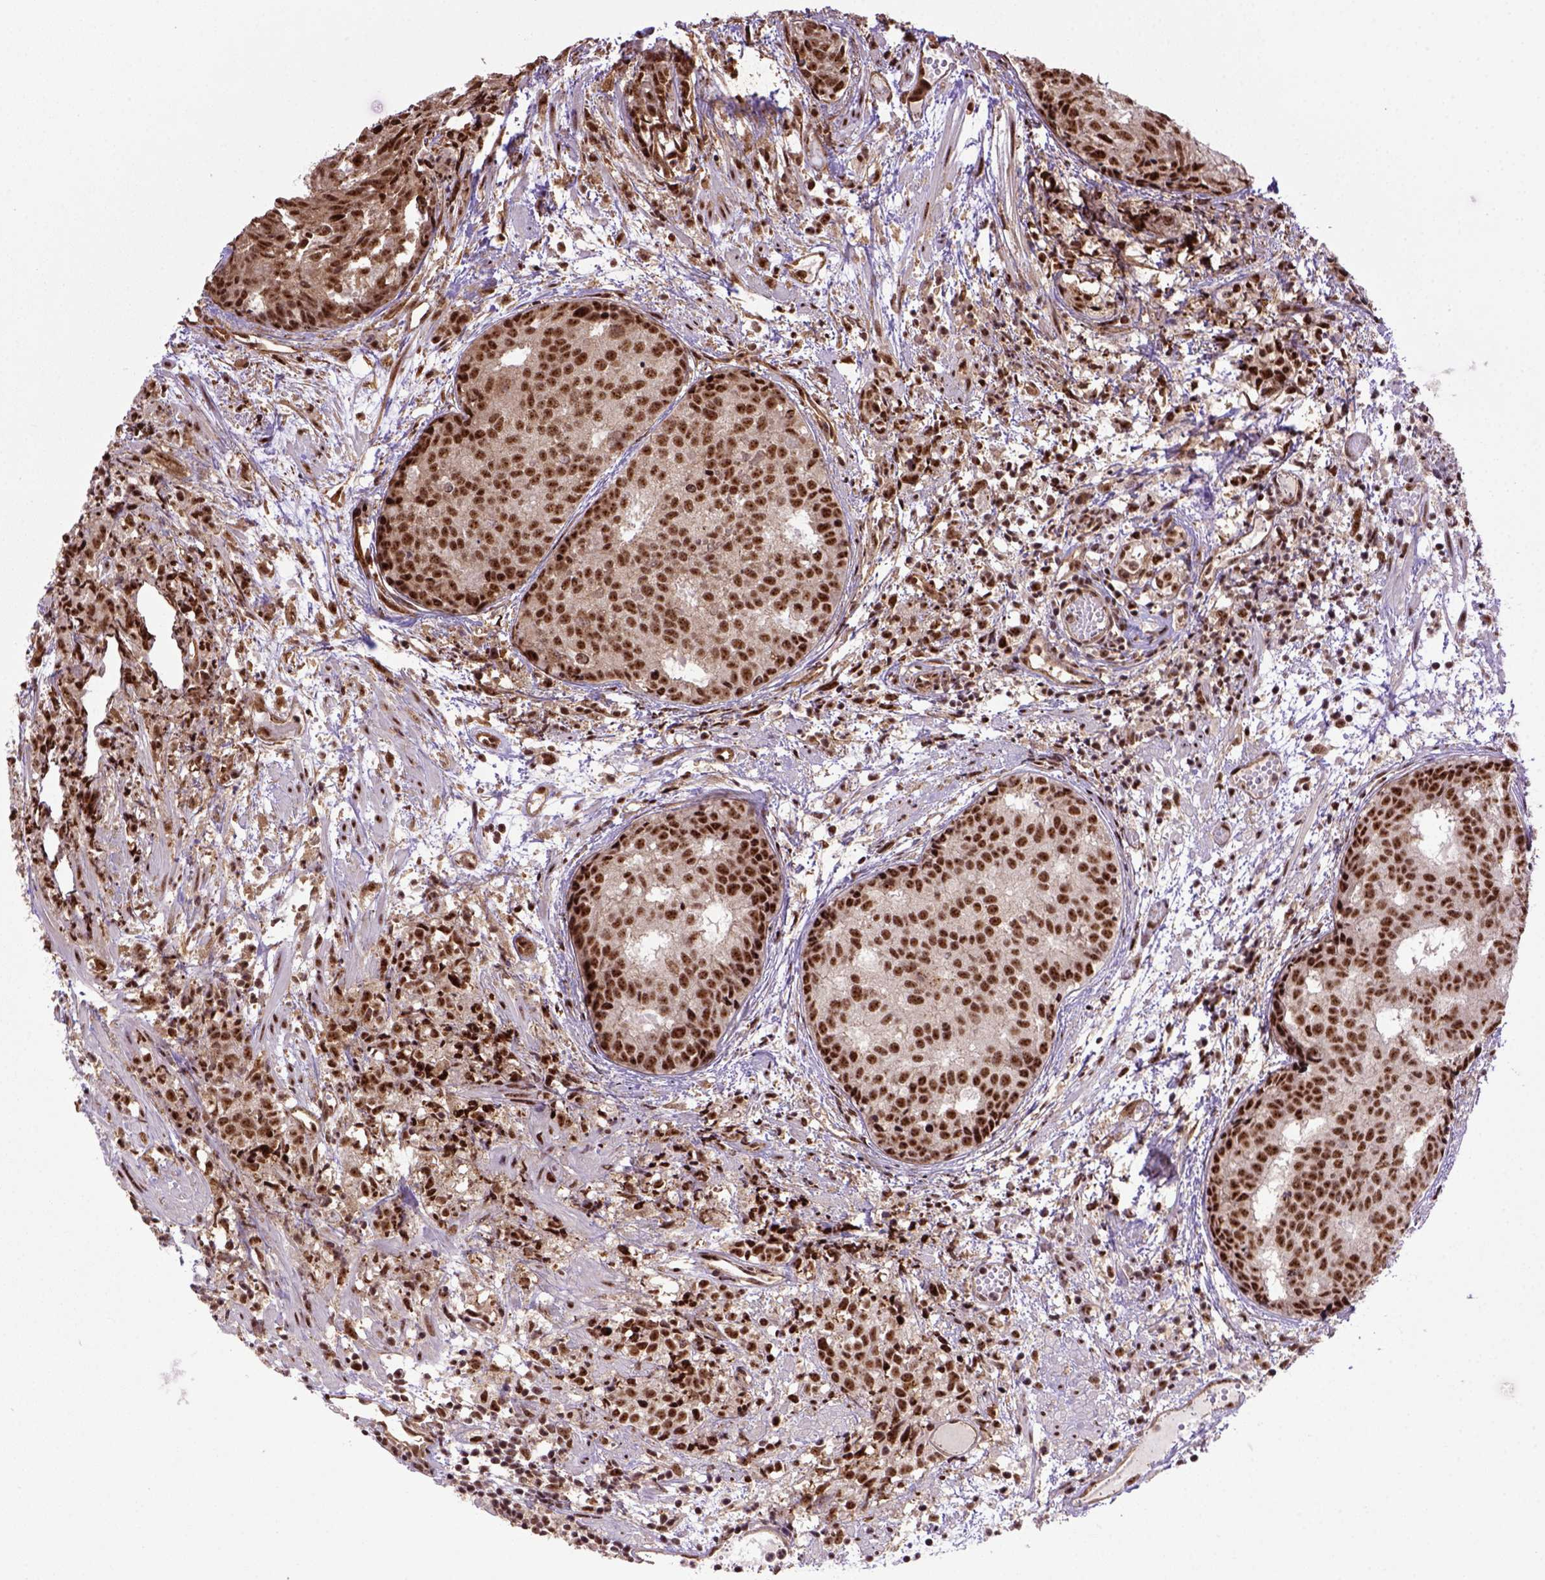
{"staining": {"intensity": "strong", "quantity": ">75%", "location": "nuclear"}, "tissue": "prostate cancer", "cell_type": "Tumor cells", "image_type": "cancer", "snomed": [{"axis": "morphology", "description": "Adenocarcinoma, High grade"}, {"axis": "topography", "description": "Prostate"}], "caption": "High-grade adenocarcinoma (prostate) stained with a brown dye exhibits strong nuclear positive positivity in about >75% of tumor cells.", "gene": "PPIG", "patient": {"sex": "male", "age": 58}}